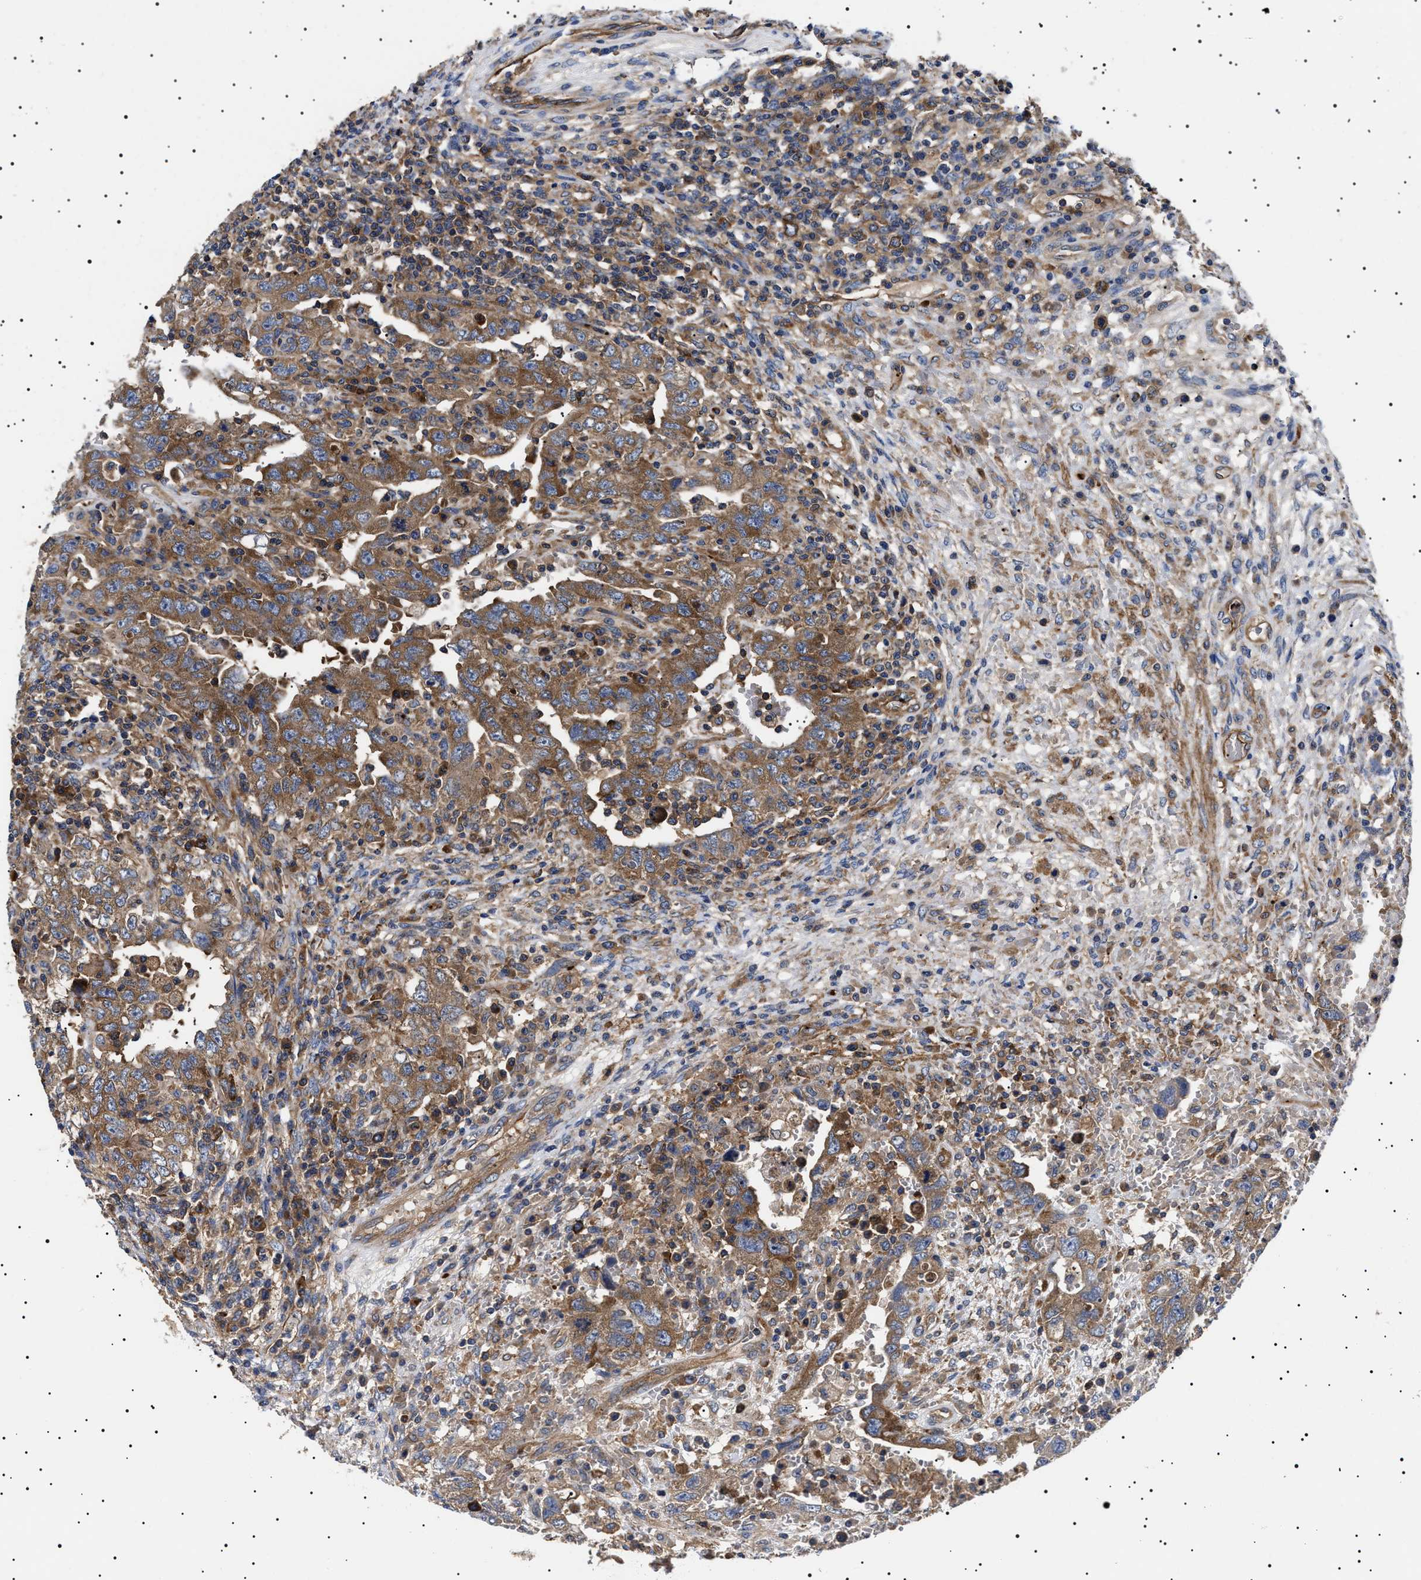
{"staining": {"intensity": "moderate", "quantity": ">75%", "location": "cytoplasmic/membranous"}, "tissue": "testis cancer", "cell_type": "Tumor cells", "image_type": "cancer", "snomed": [{"axis": "morphology", "description": "Carcinoma, Embryonal, NOS"}, {"axis": "topography", "description": "Testis"}], "caption": "Immunohistochemistry staining of testis embryonal carcinoma, which exhibits medium levels of moderate cytoplasmic/membranous expression in approximately >75% of tumor cells indicating moderate cytoplasmic/membranous protein staining. The staining was performed using DAB (3,3'-diaminobenzidine) (brown) for protein detection and nuclei were counterstained in hematoxylin (blue).", "gene": "TPP2", "patient": {"sex": "male", "age": 26}}